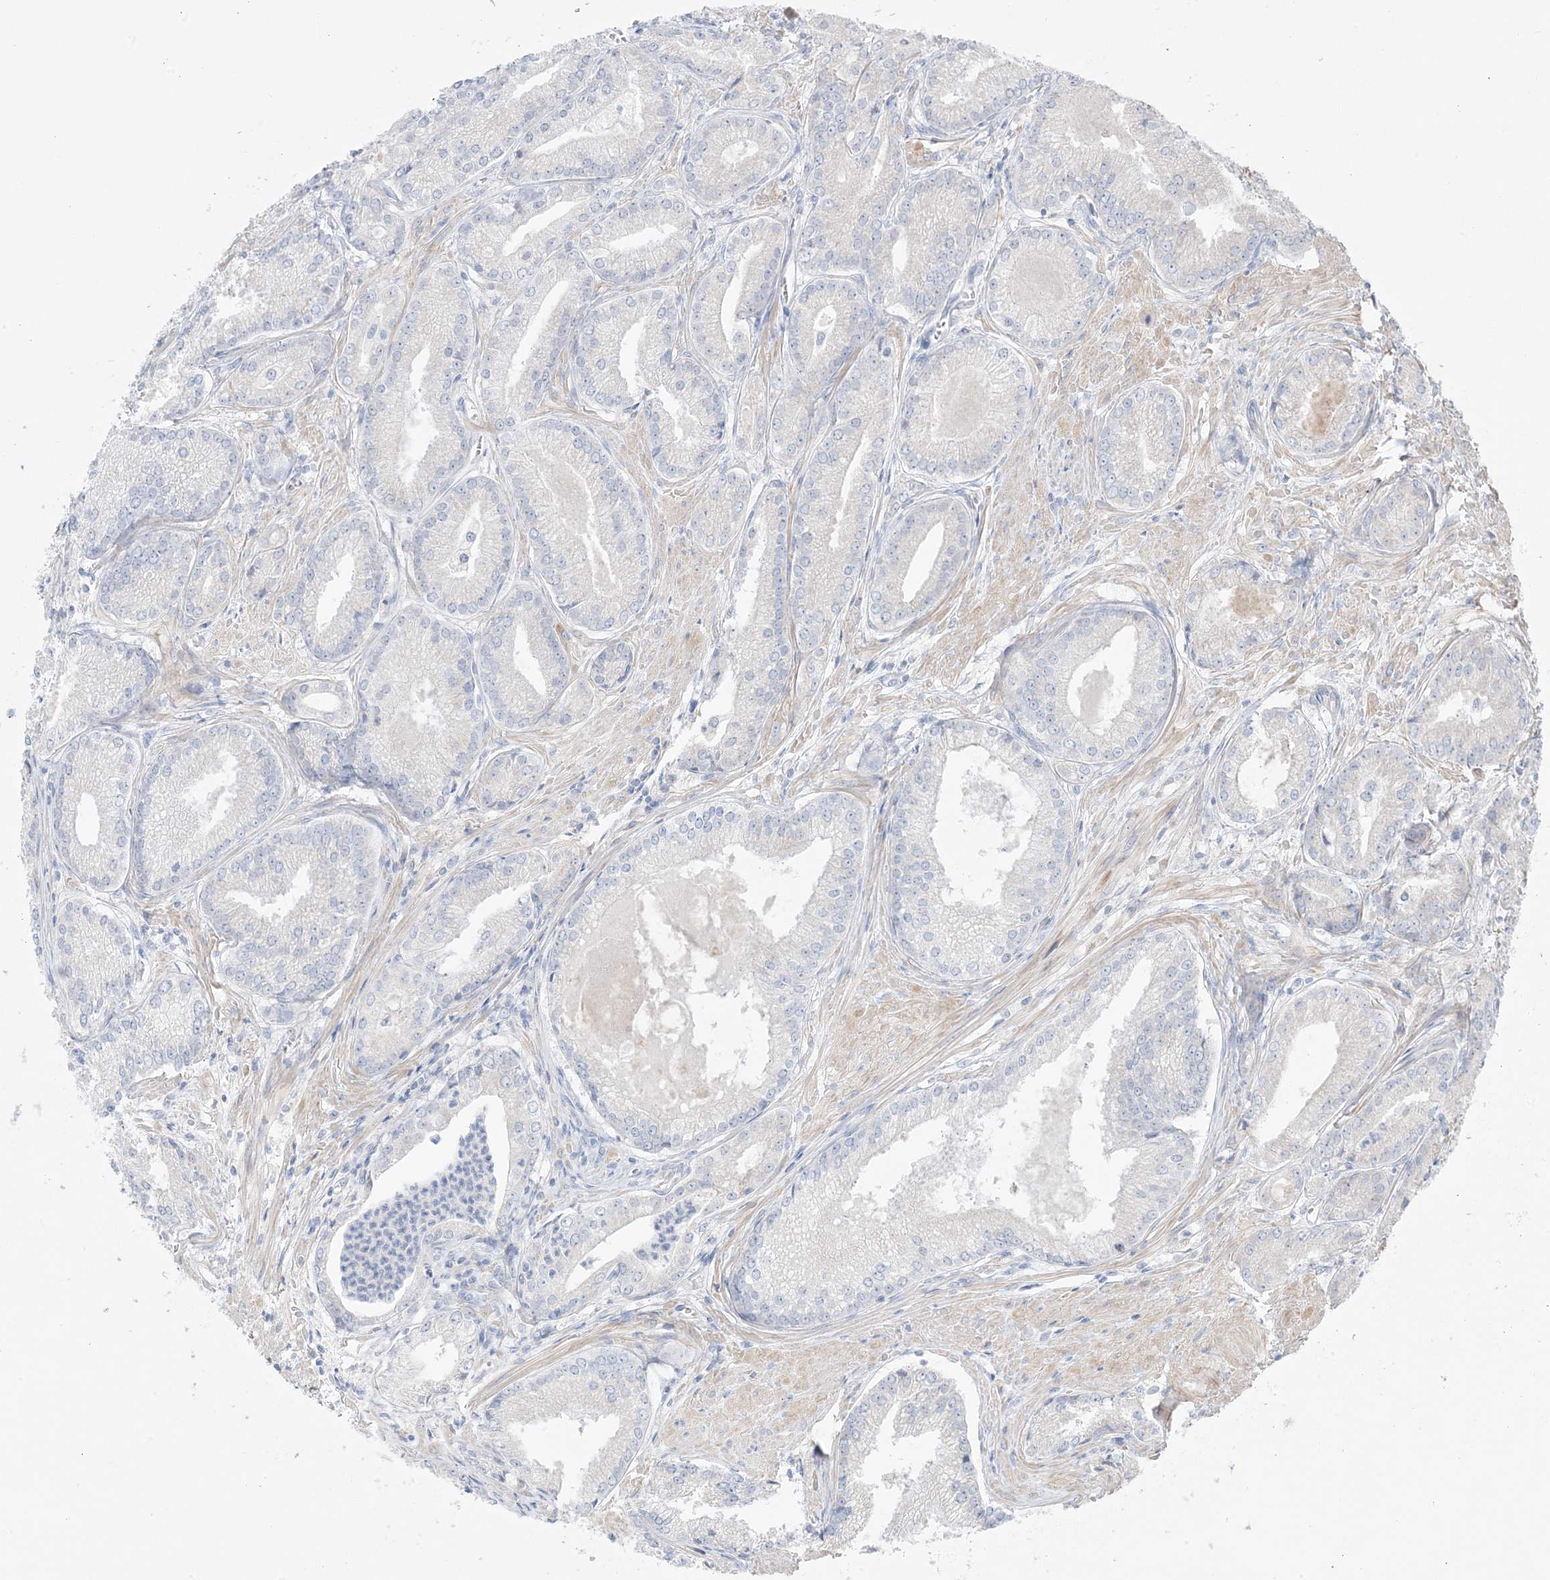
{"staining": {"intensity": "negative", "quantity": "none", "location": "none"}, "tissue": "prostate cancer", "cell_type": "Tumor cells", "image_type": "cancer", "snomed": [{"axis": "morphology", "description": "Adenocarcinoma, Low grade"}, {"axis": "topography", "description": "Prostate"}], "caption": "IHC histopathology image of prostate cancer (low-grade adenocarcinoma) stained for a protein (brown), which exhibits no positivity in tumor cells.", "gene": "FAM184A", "patient": {"sex": "male", "age": 54}}